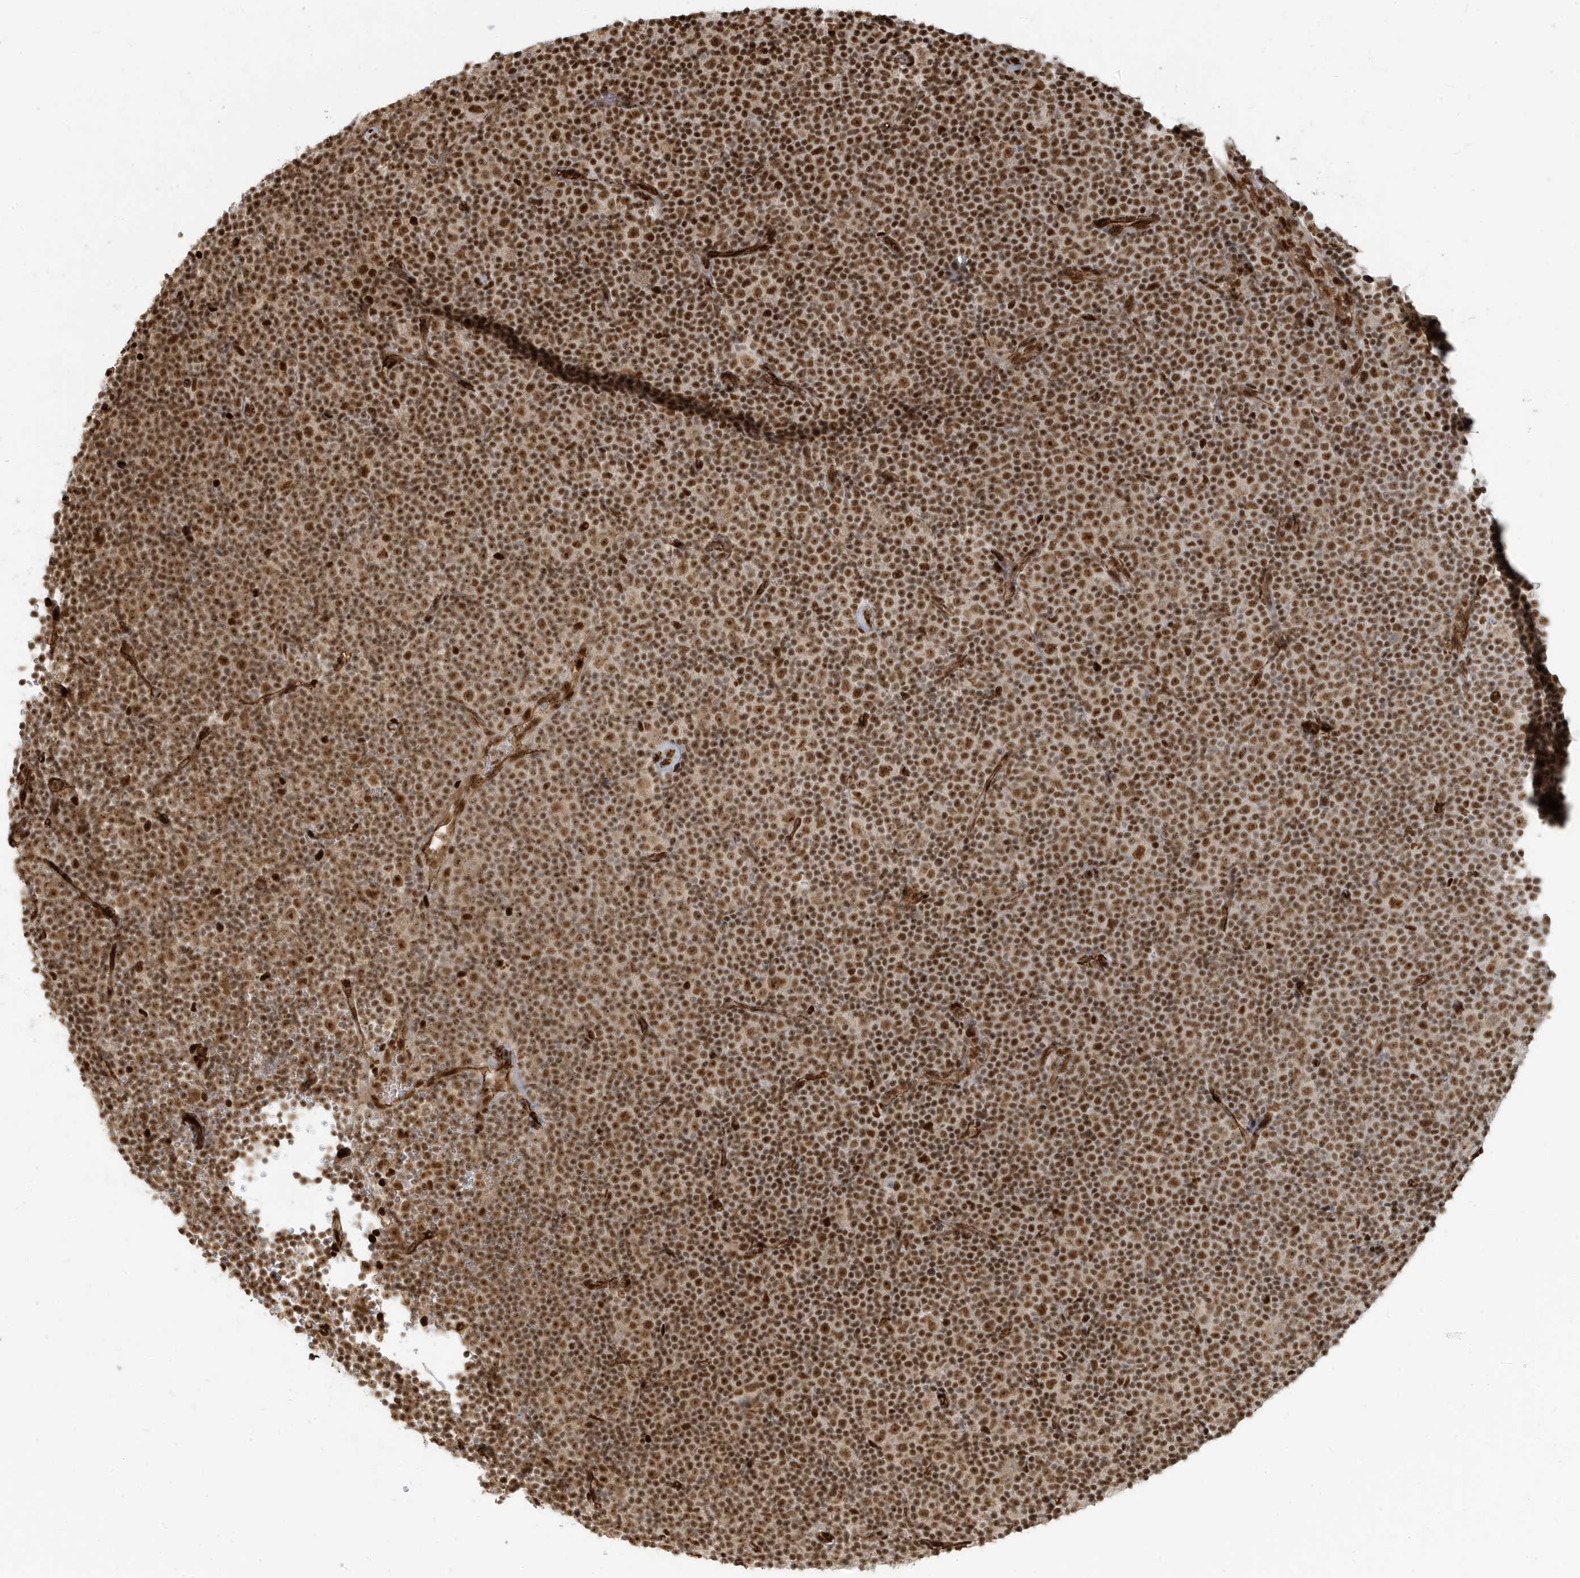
{"staining": {"intensity": "moderate", "quantity": ">75%", "location": "nuclear"}, "tissue": "lymphoma", "cell_type": "Tumor cells", "image_type": "cancer", "snomed": [{"axis": "morphology", "description": "Malignant lymphoma, non-Hodgkin's type, Low grade"}, {"axis": "topography", "description": "Lymph node"}], "caption": "Lymphoma was stained to show a protein in brown. There is medium levels of moderate nuclear positivity in about >75% of tumor cells. (IHC, brightfield microscopy, high magnification).", "gene": "CKS2", "patient": {"sex": "female", "age": 67}}